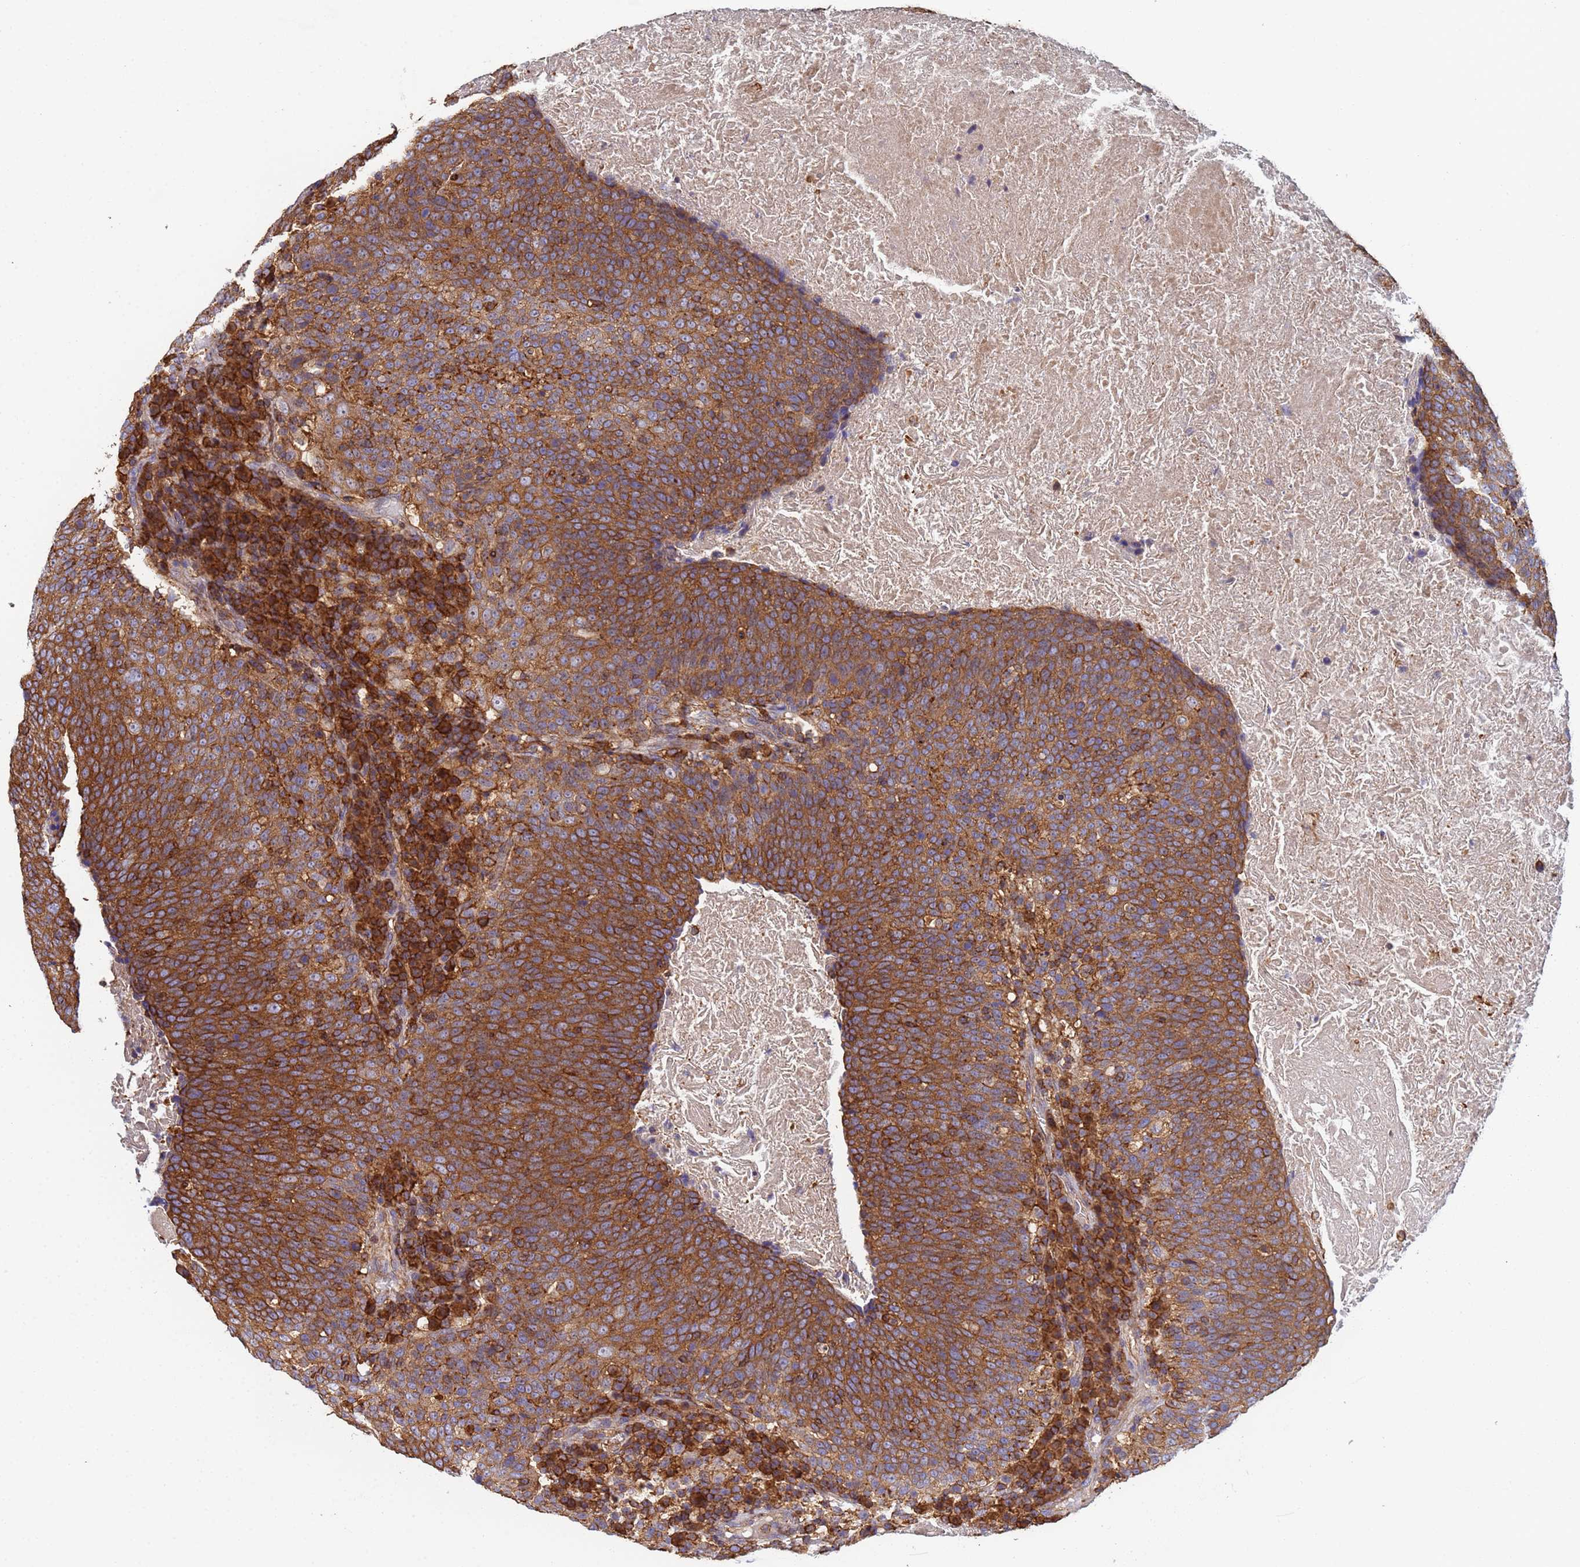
{"staining": {"intensity": "strong", "quantity": ">75%", "location": "cytoplasmic/membranous"}, "tissue": "head and neck cancer", "cell_type": "Tumor cells", "image_type": "cancer", "snomed": [{"axis": "morphology", "description": "Squamous cell carcinoma, NOS"}, {"axis": "morphology", "description": "Squamous cell carcinoma, metastatic, NOS"}, {"axis": "topography", "description": "Lymph node"}, {"axis": "topography", "description": "Head-Neck"}], "caption": "A brown stain shows strong cytoplasmic/membranous staining of a protein in head and neck metastatic squamous cell carcinoma tumor cells. (DAB (3,3'-diaminobenzidine) IHC with brightfield microscopy, high magnification).", "gene": "ZNG1B", "patient": {"sex": "male", "age": 62}}